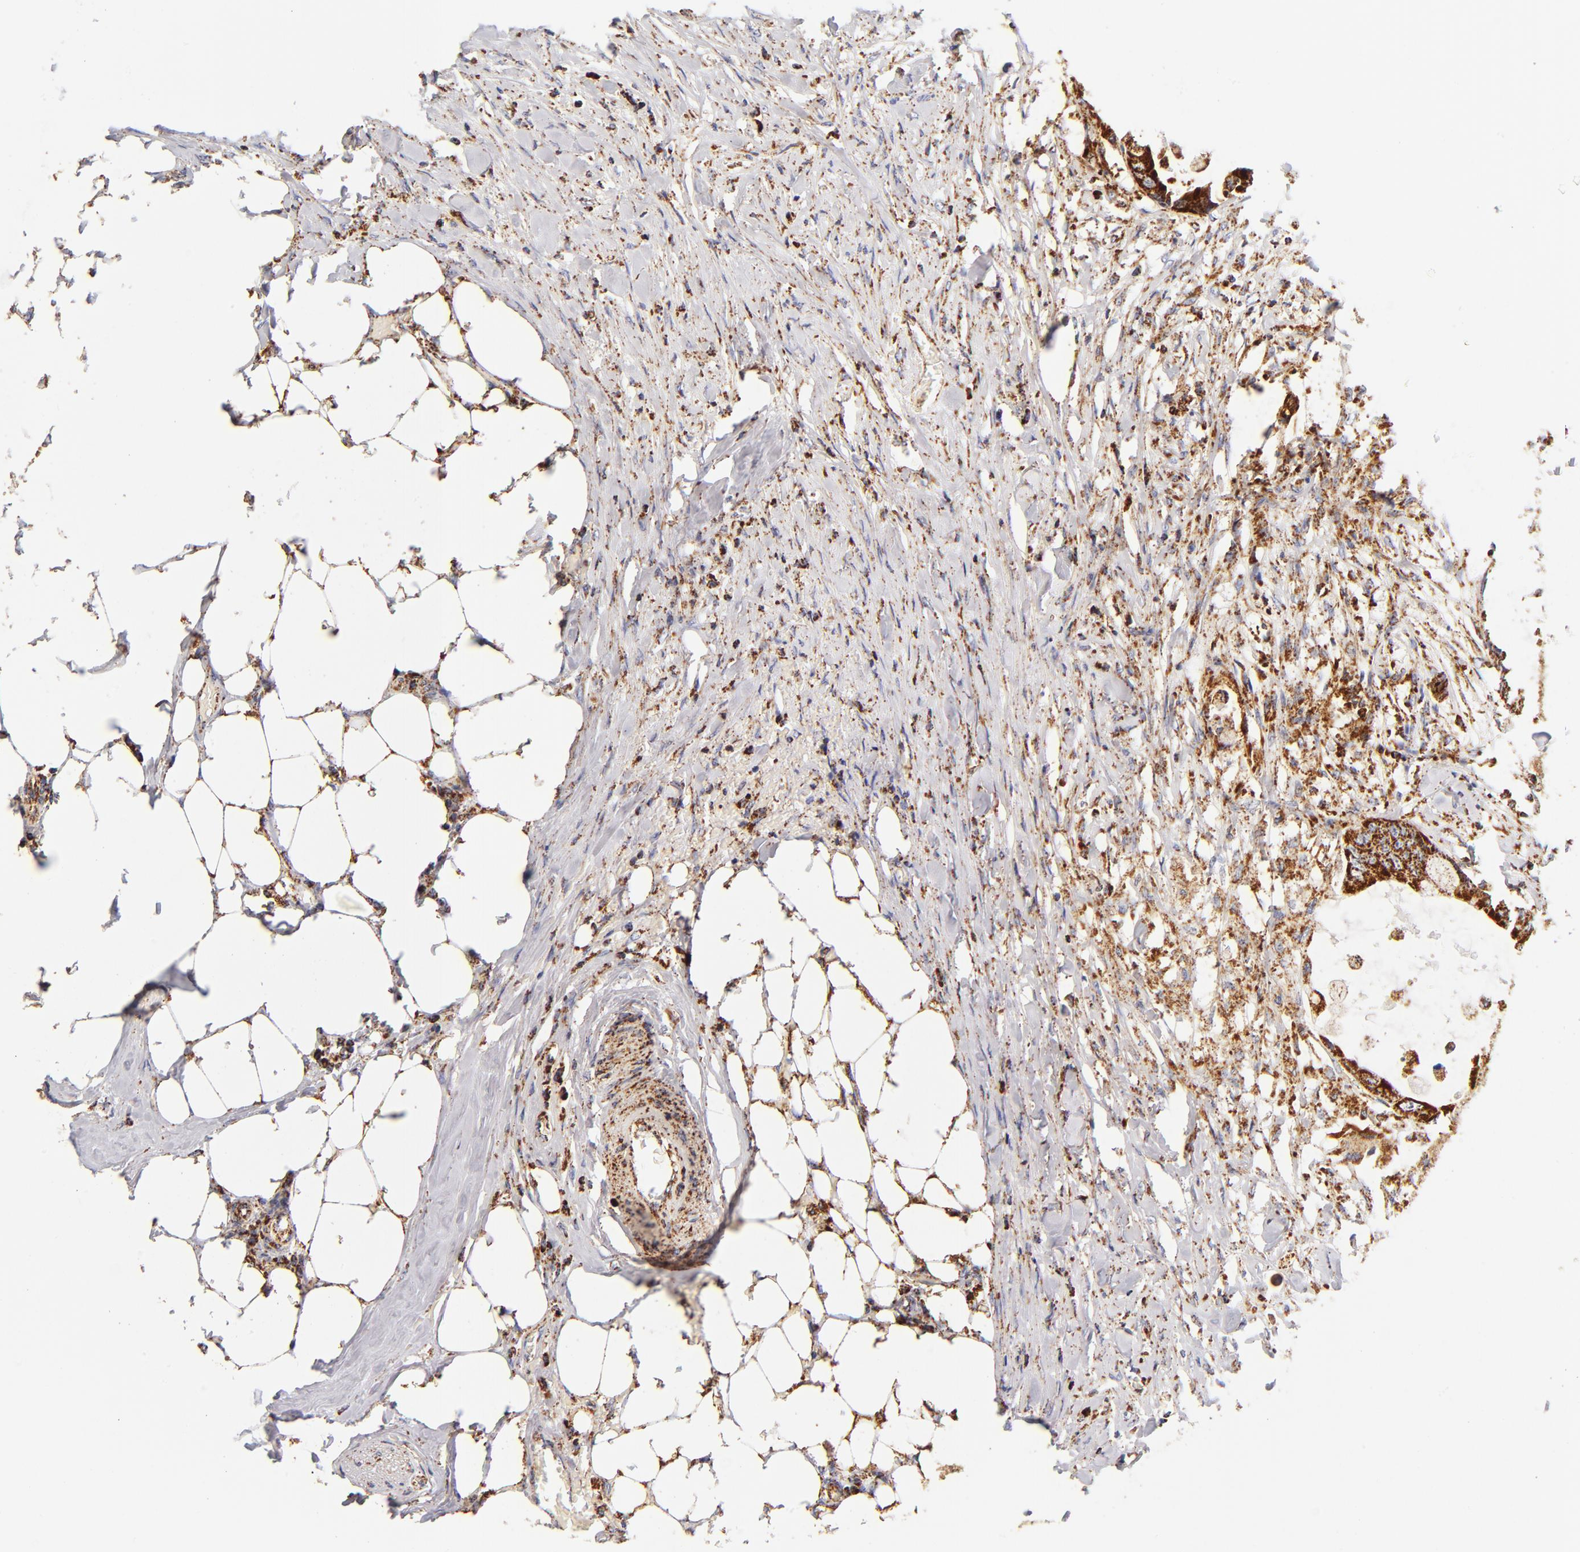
{"staining": {"intensity": "strong", "quantity": ">75%", "location": "cytoplasmic/membranous"}, "tissue": "colorectal cancer", "cell_type": "Tumor cells", "image_type": "cancer", "snomed": [{"axis": "morphology", "description": "Normal tissue, NOS"}, {"axis": "morphology", "description": "Adenocarcinoma, NOS"}, {"axis": "topography", "description": "Rectum"}, {"axis": "topography", "description": "Peripheral nerve tissue"}], "caption": "Colorectal cancer (adenocarcinoma) was stained to show a protein in brown. There is high levels of strong cytoplasmic/membranous expression in about >75% of tumor cells.", "gene": "ECHS1", "patient": {"sex": "female", "age": 77}}